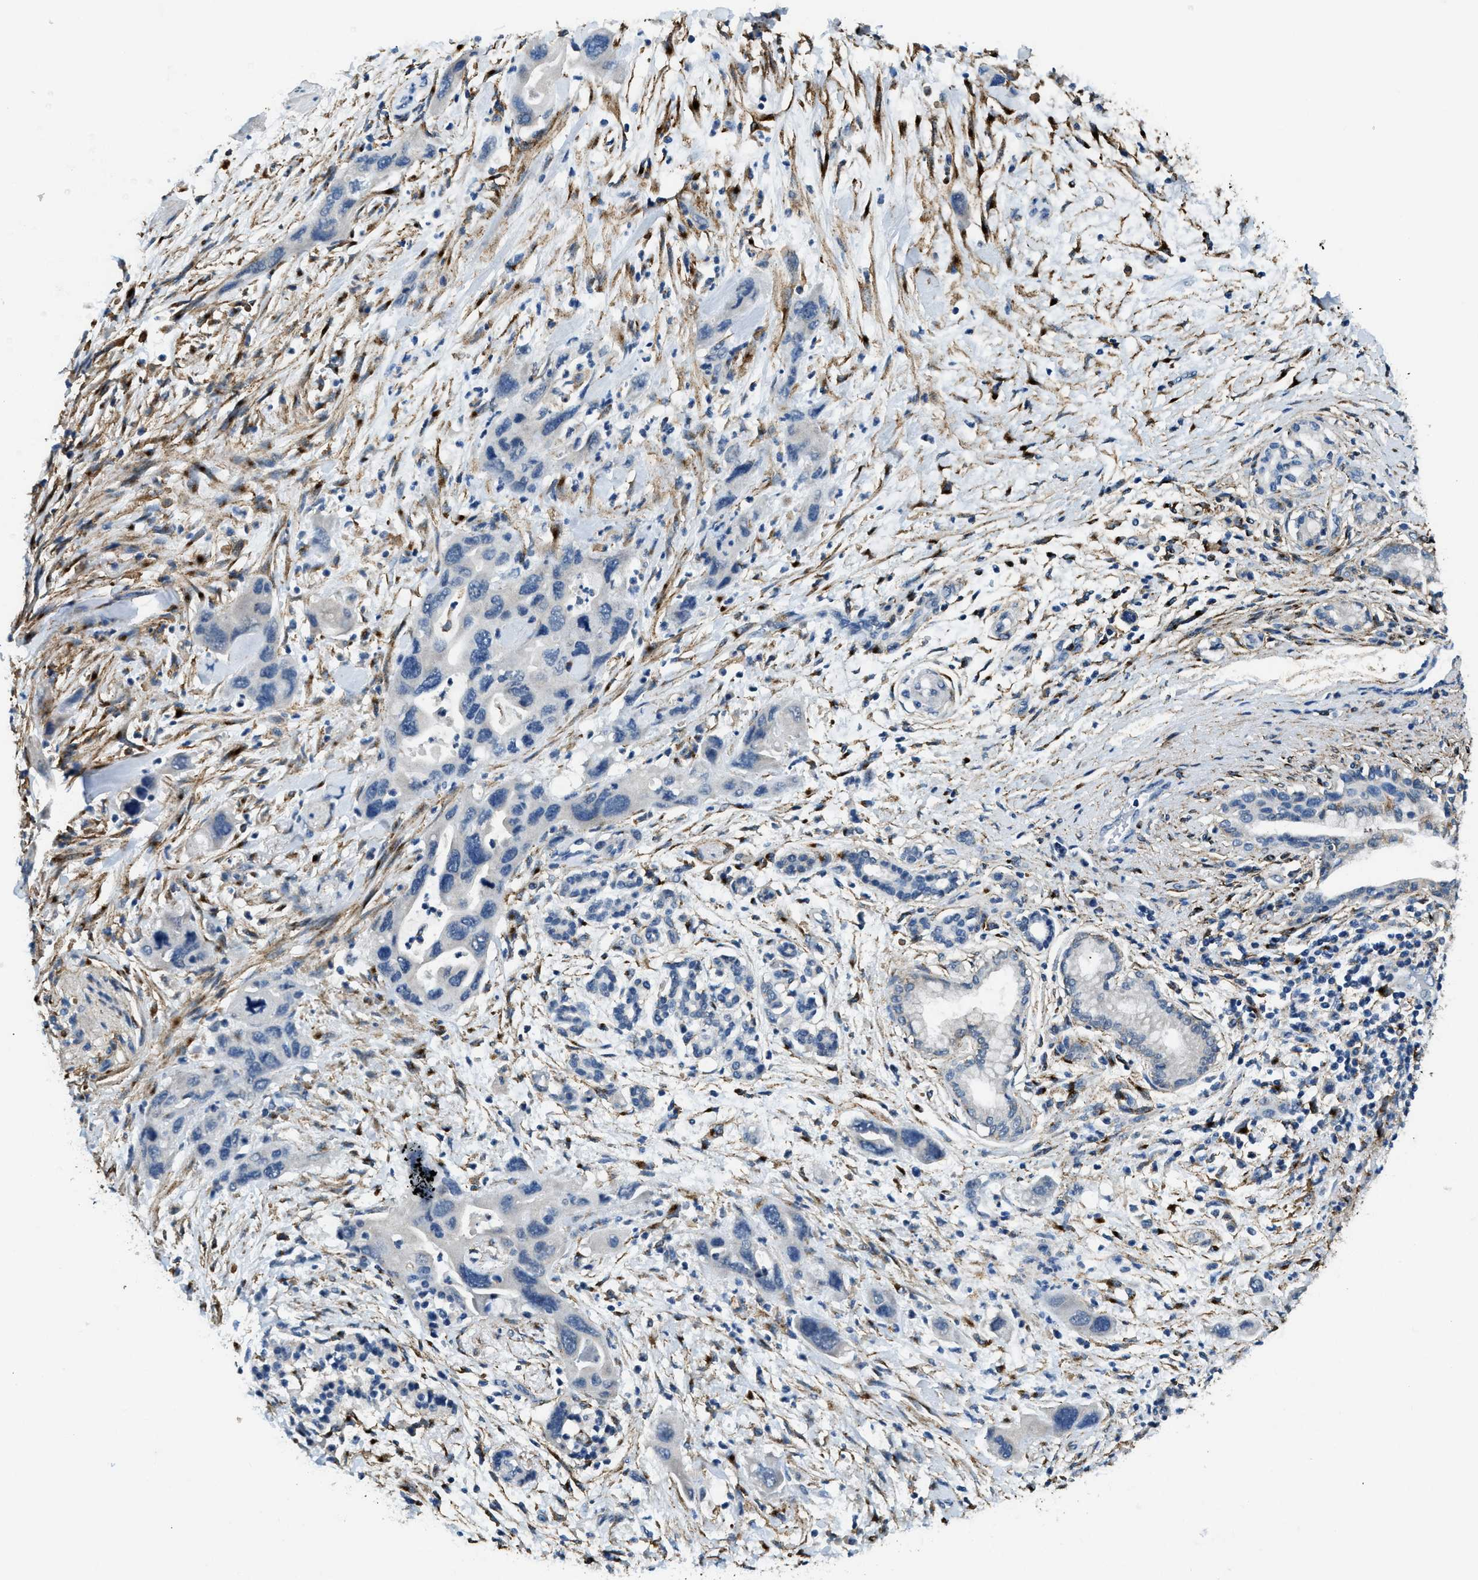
{"staining": {"intensity": "negative", "quantity": "none", "location": "none"}, "tissue": "pancreatic cancer", "cell_type": "Tumor cells", "image_type": "cancer", "snomed": [{"axis": "morphology", "description": "Normal tissue, NOS"}, {"axis": "morphology", "description": "Adenocarcinoma, NOS"}, {"axis": "topography", "description": "Pancreas"}], "caption": "DAB immunohistochemical staining of pancreatic adenocarcinoma shows no significant expression in tumor cells.", "gene": "LRP1", "patient": {"sex": "female", "age": 71}}